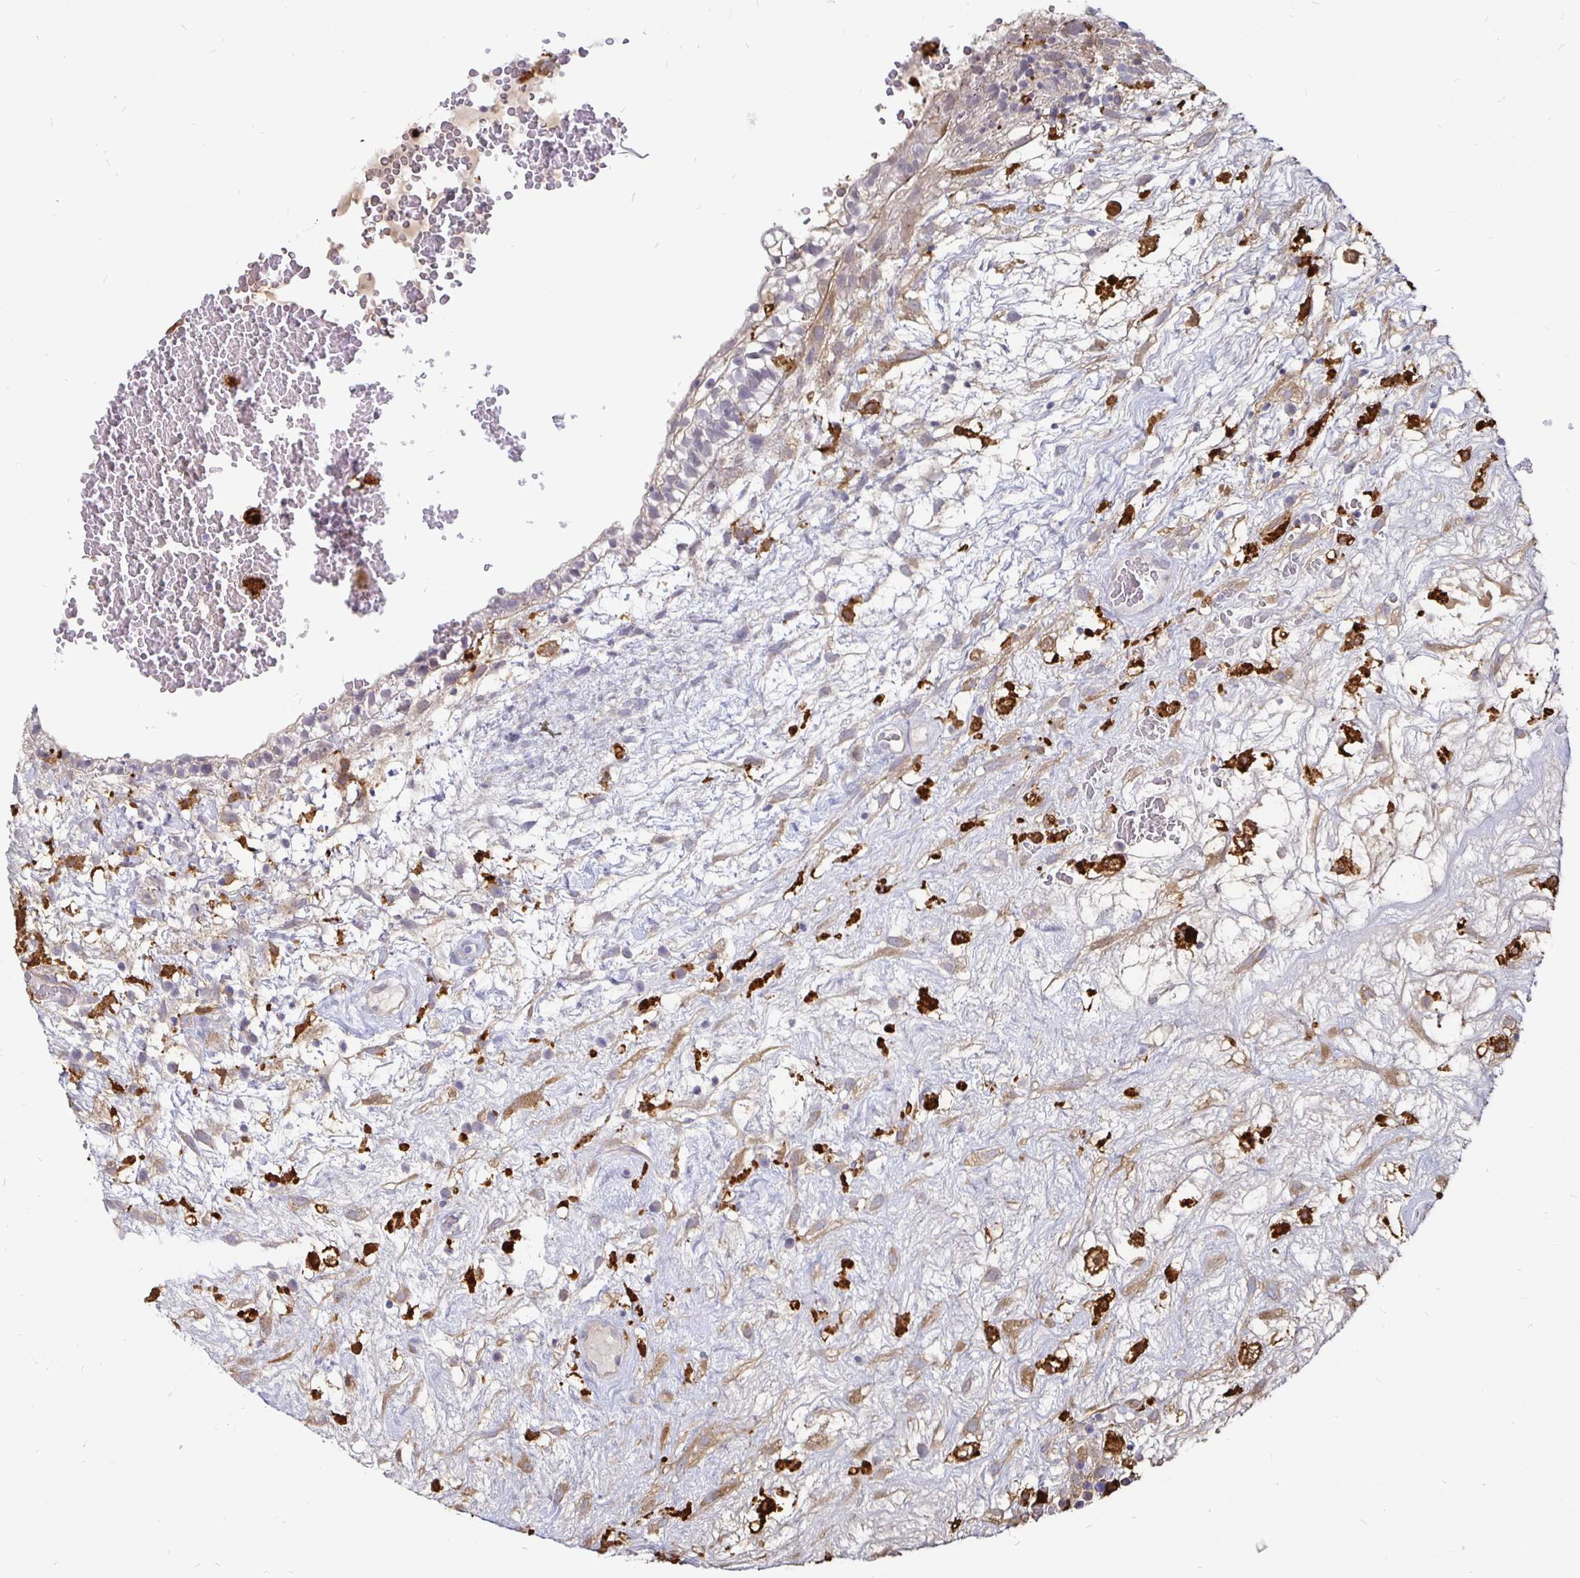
{"staining": {"intensity": "negative", "quantity": "none", "location": "none"}, "tissue": "testis cancer", "cell_type": "Tumor cells", "image_type": "cancer", "snomed": [{"axis": "morphology", "description": "Normal tissue, NOS"}, {"axis": "morphology", "description": "Carcinoma, Embryonal, NOS"}, {"axis": "topography", "description": "Testis"}], "caption": "Human testis embryonal carcinoma stained for a protein using IHC exhibits no positivity in tumor cells.", "gene": "CCDC85A", "patient": {"sex": "male", "age": 32}}